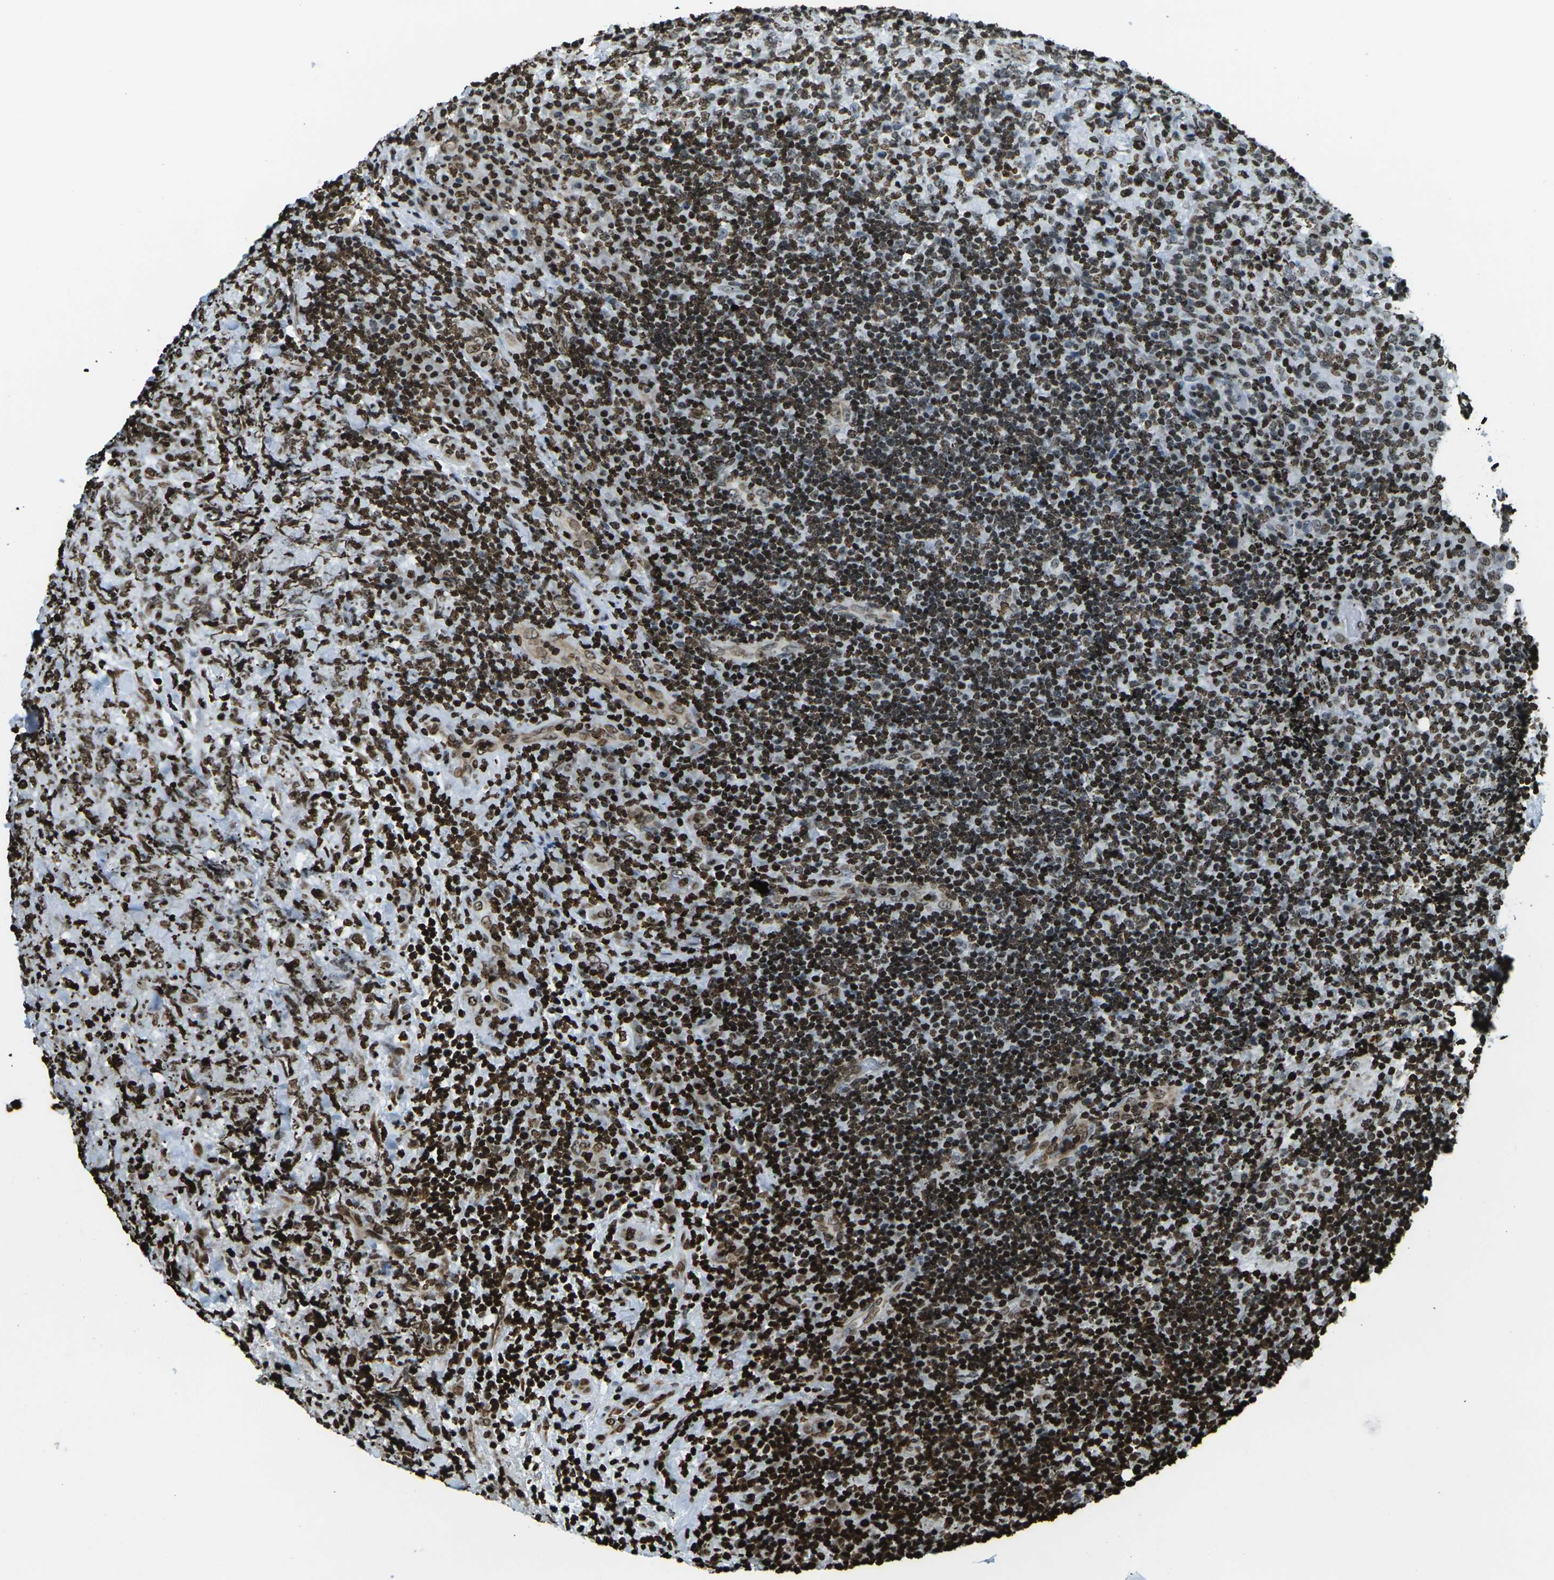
{"staining": {"intensity": "strong", "quantity": "25%-75%", "location": "nuclear"}, "tissue": "lymphoma", "cell_type": "Tumor cells", "image_type": "cancer", "snomed": [{"axis": "morphology", "description": "Malignant lymphoma, non-Hodgkin's type, High grade"}, {"axis": "topography", "description": "Tonsil"}], "caption": "This photomicrograph displays immunohistochemistry staining of high-grade malignant lymphoma, non-Hodgkin's type, with high strong nuclear staining in about 25%-75% of tumor cells.", "gene": "H1-2", "patient": {"sex": "female", "age": 36}}